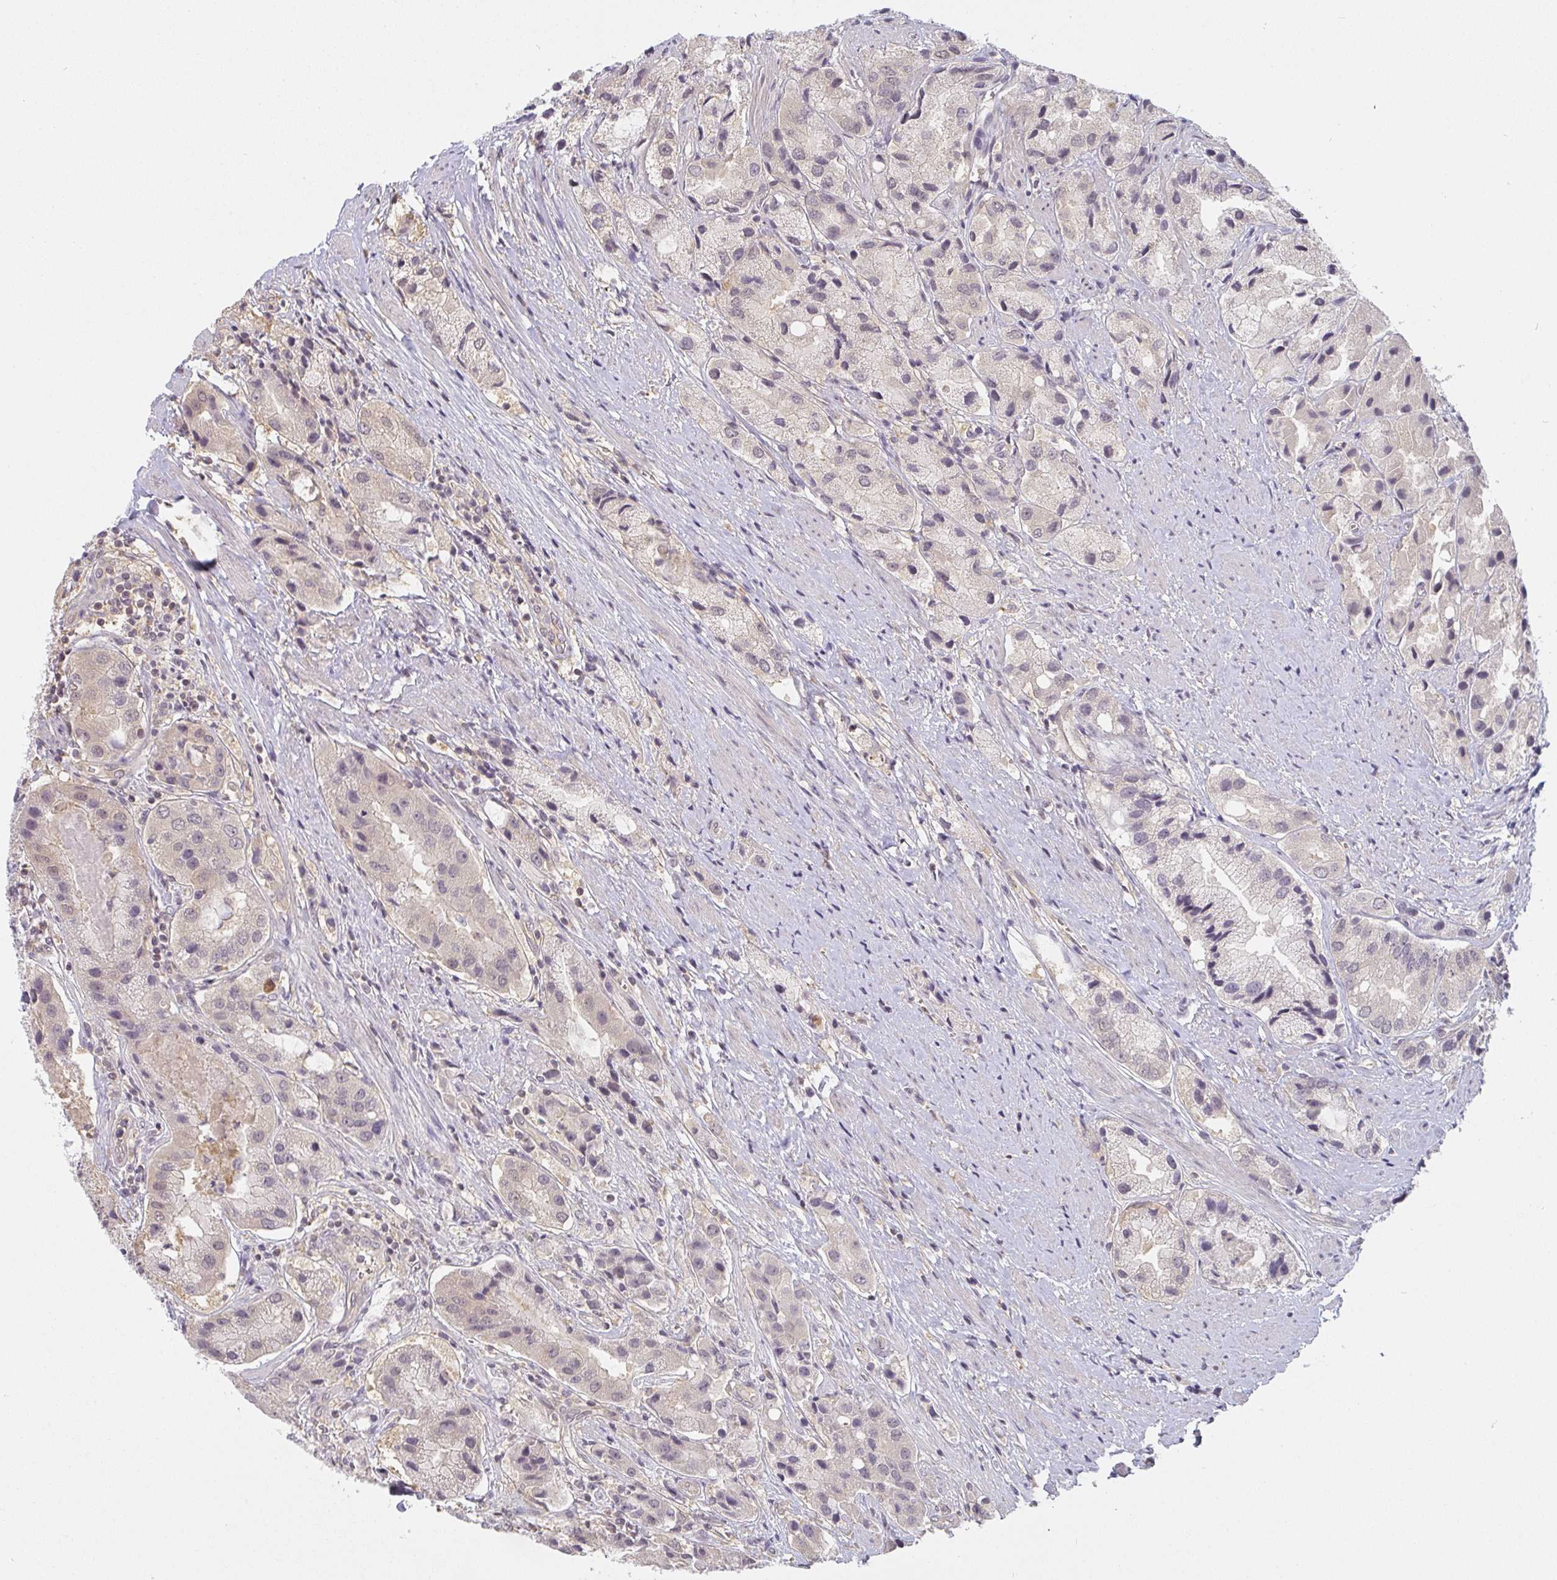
{"staining": {"intensity": "negative", "quantity": "none", "location": "none"}, "tissue": "prostate cancer", "cell_type": "Tumor cells", "image_type": "cancer", "snomed": [{"axis": "morphology", "description": "Adenocarcinoma, Low grade"}, {"axis": "topography", "description": "Prostate"}], "caption": "Prostate cancer (adenocarcinoma (low-grade)) stained for a protein using immunohistochemistry shows no expression tumor cells.", "gene": "GSDMB", "patient": {"sex": "male", "age": 69}}